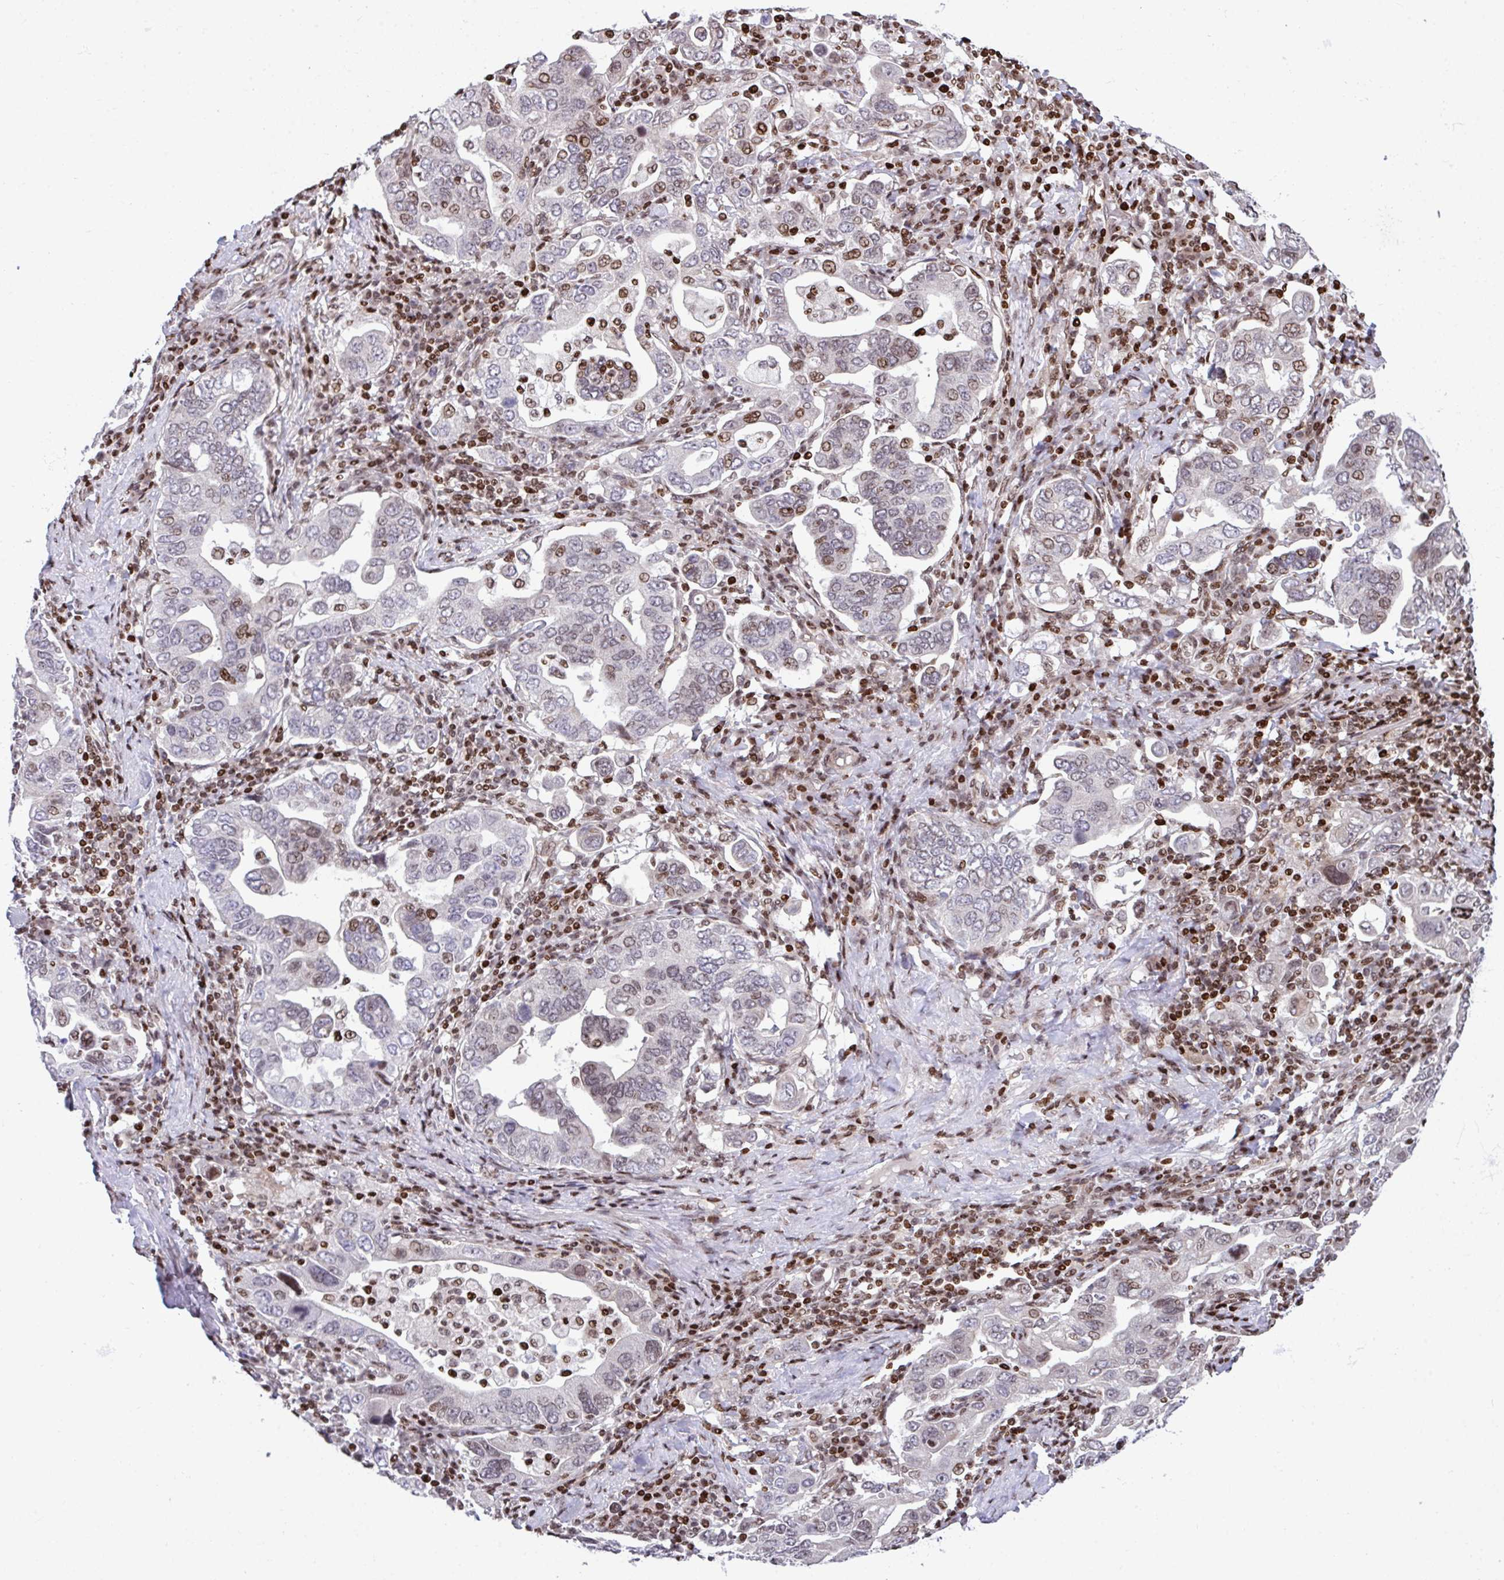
{"staining": {"intensity": "moderate", "quantity": "<25%", "location": "nuclear"}, "tissue": "stomach cancer", "cell_type": "Tumor cells", "image_type": "cancer", "snomed": [{"axis": "morphology", "description": "Adenocarcinoma, NOS"}, {"axis": "topography", "description": "Stomach, upper"}, {"axis": "topography", "description": "Stomach"}], "caption": "Human stomach cancer stained with a protein marker exhibits moderate staining in tumor cells.", "gene": "RAPGEF5", "patient": {"sex": "male", "age": 62}}